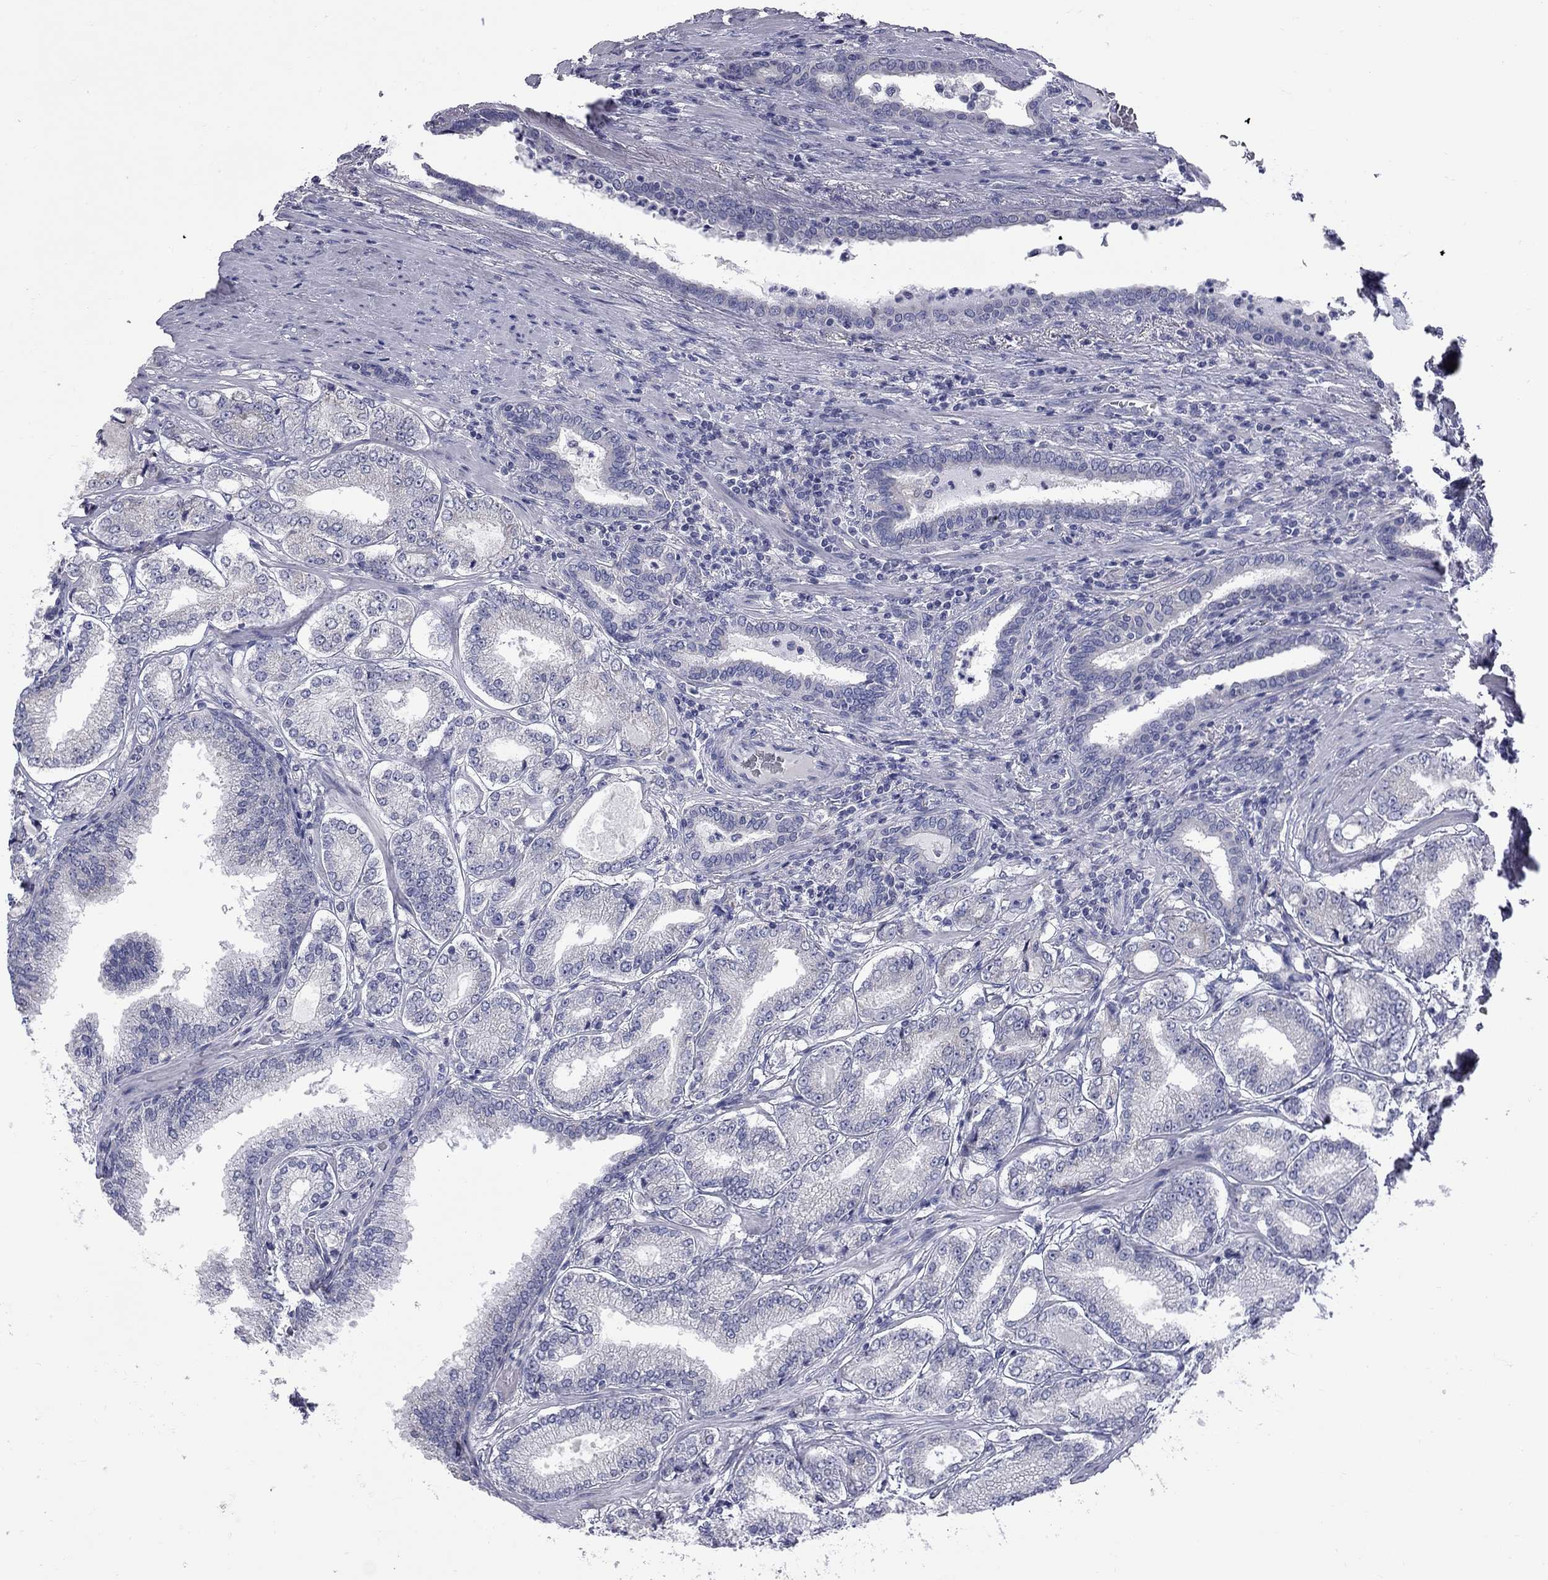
{"staining": {"intensity": "negative", "quantity": "none", "location": "none"}, "tissue": "prostate cancer", "cell_type": "Tumor cells", "image_type": "cancer", "snomed": [{"axis": "morphology", "description": "Adenocarcinoma, NOS"}, {"axis": "topography", "description": "Prostate"}], "caption": "Immunohistochemistry photomicrograph of adenocarcinoma (prostate) stained for a protein (brown), which demonstrates no positivity in tumor cells.", "gene": "ABCB4", "patient": {"sex": "male", "age": 65}}